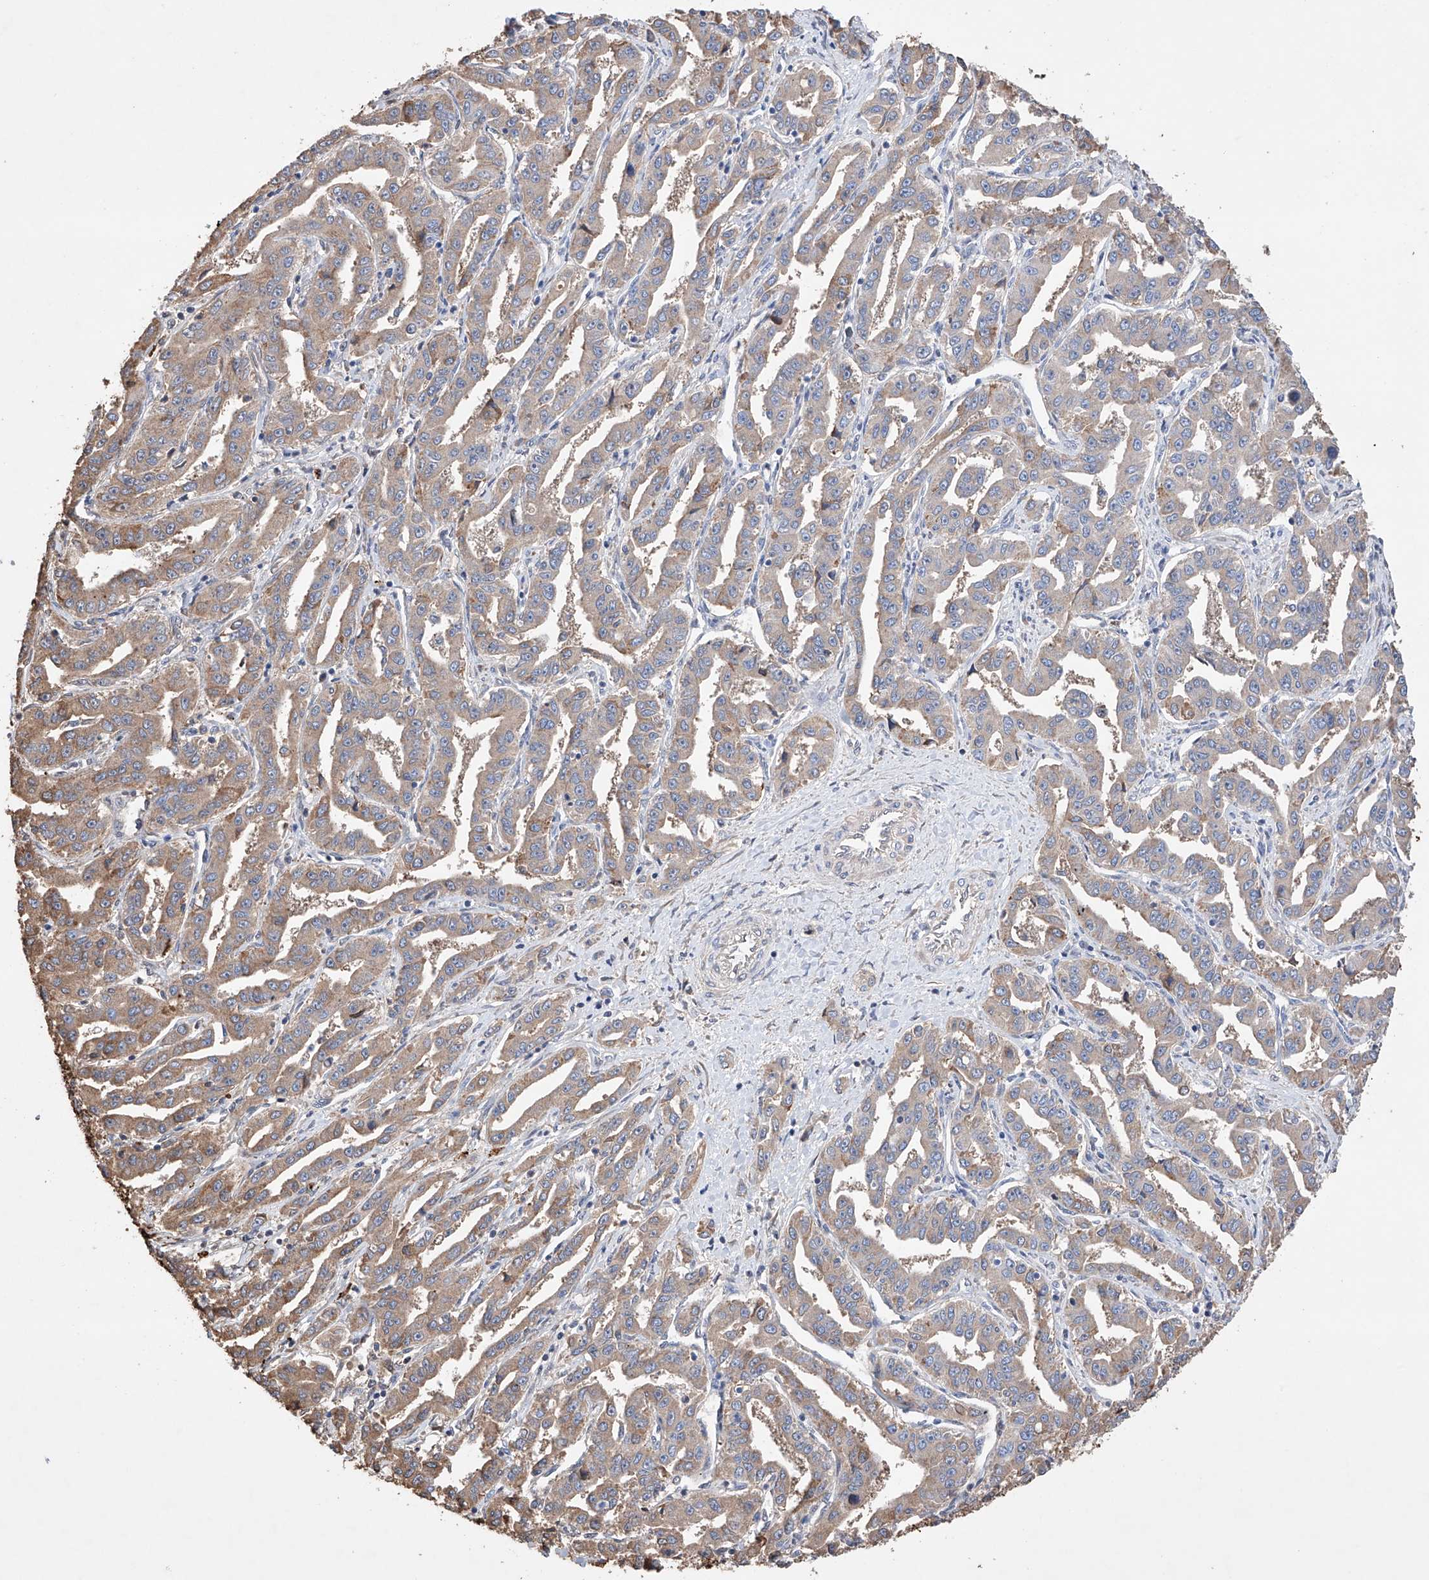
{"staining": {"intensity": "weak", "quantity": "25%-75%", "location": "cytoplasmic/membranous"}, "tissue": "liver cancer", "cell_type": "Tumor cells", "image_type": "cancer", "snomed": [{"axis": "morphology", "description": "Cholangiocarcinoma"}, {"axis": "topography", "description": "Liver"}], "caption": "High-magnification brightfield microscopy of liver cancer stained with DAB (brown) and counterstained with hematoxylin (blue). tumor cells exhibit weak cytoplasmic/membranous expression is identified in approximately25%-75% of cells.", "gene": "AFG1L", "patient": {"sex": "male", "age": 59}}